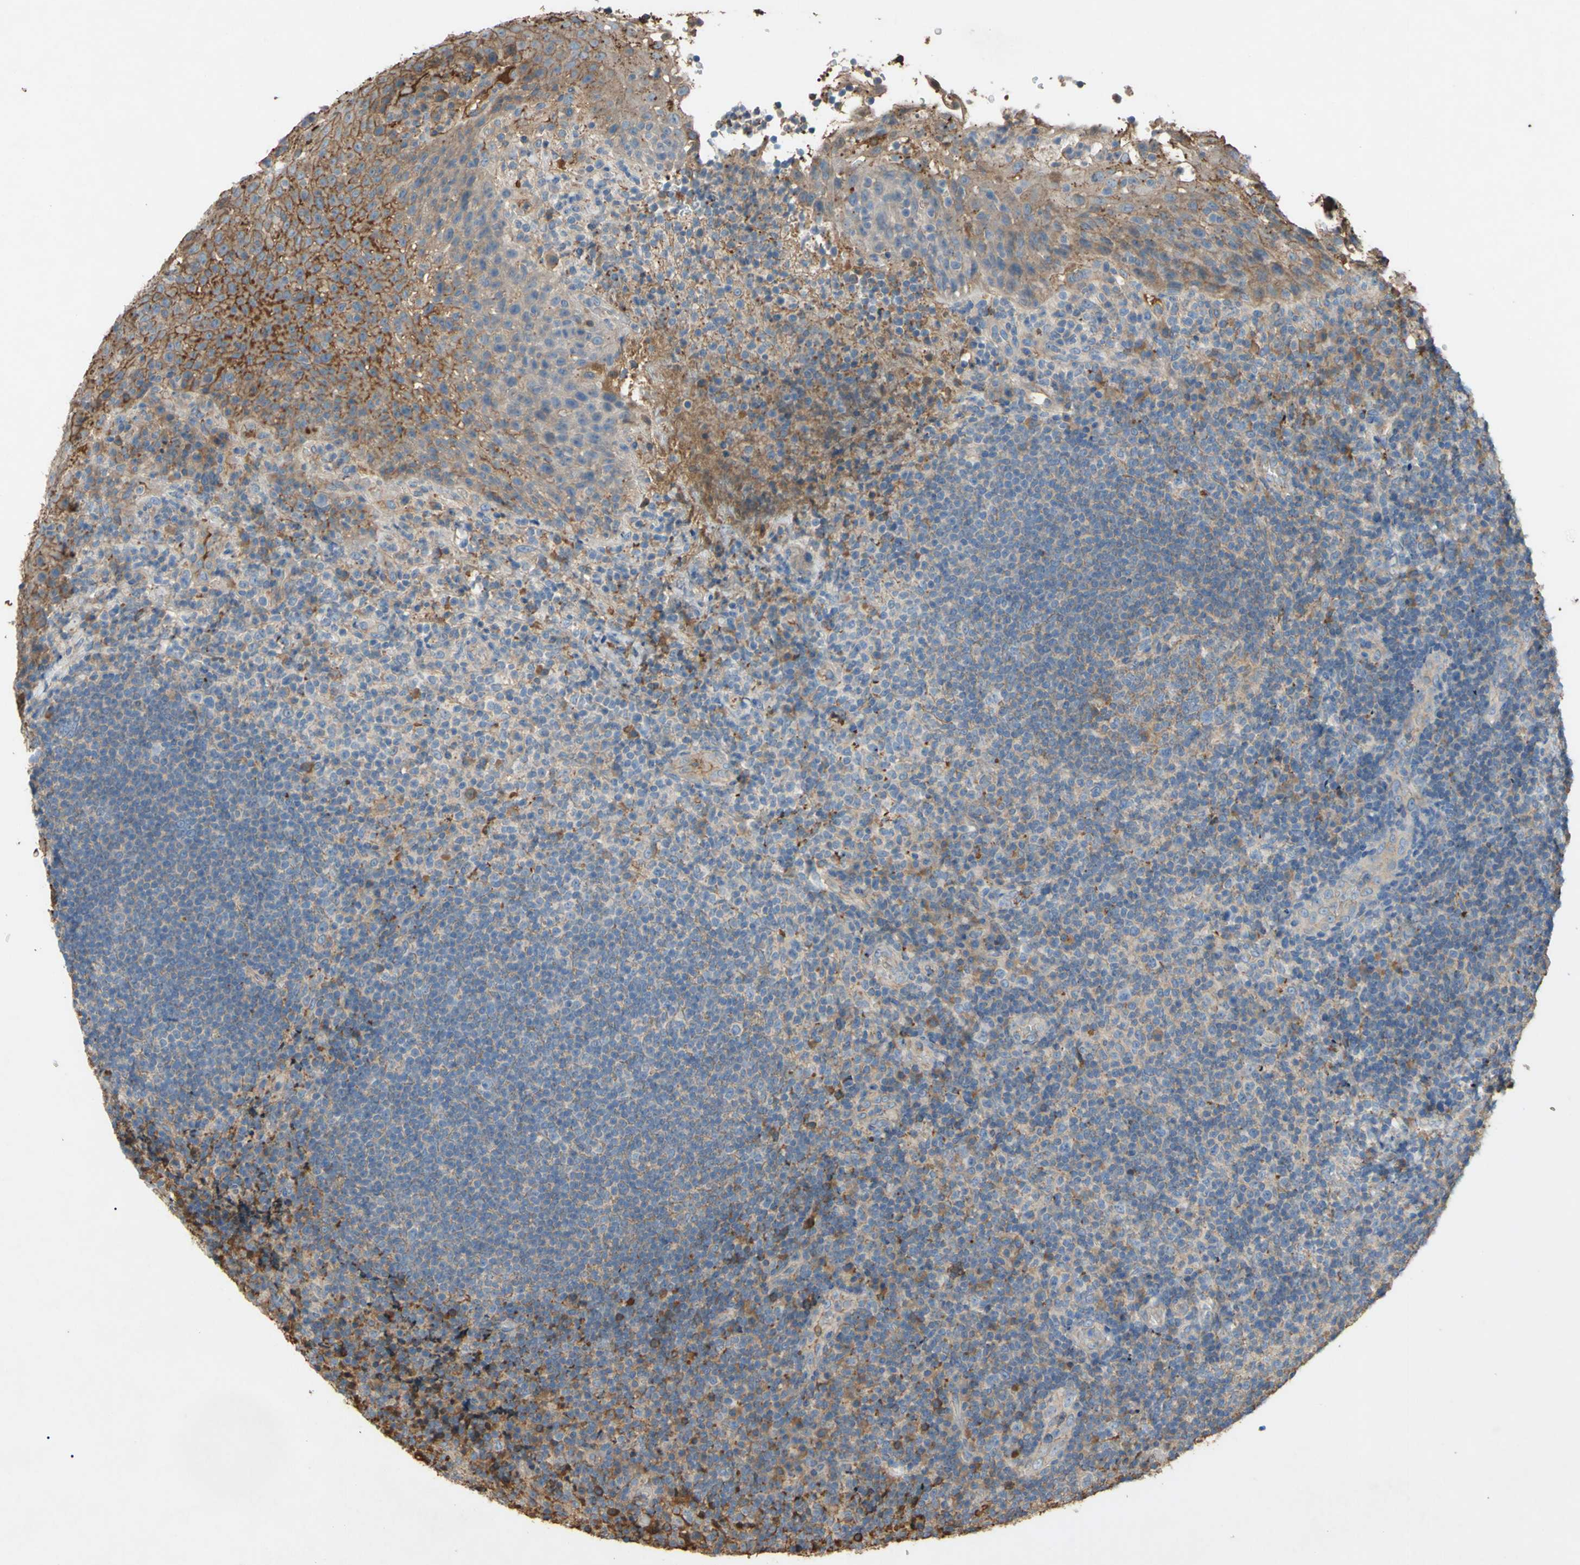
{"staining": {"intensity": "weak", "quantity": "25%-75%", "location": "cytoplasmic/membranous"}, "tissue": "lymphoma", "cell_type": "Tumor cells", "image_type": "cancer", "snomed": [{"axis": "morphology", "description": "Malignant lymphoma, non-Hodgkin's type, High grade"}, {"axis": "topography", "description": "Tonsil"}], "caption": "Protein staining of lymphoma tissue demonstrates weak cytoplasmic/membranous expression in approximately 25%-75% of tumor cells.", "gene": "PTGDS", "patient": {"sex": "female", "age": 36}}